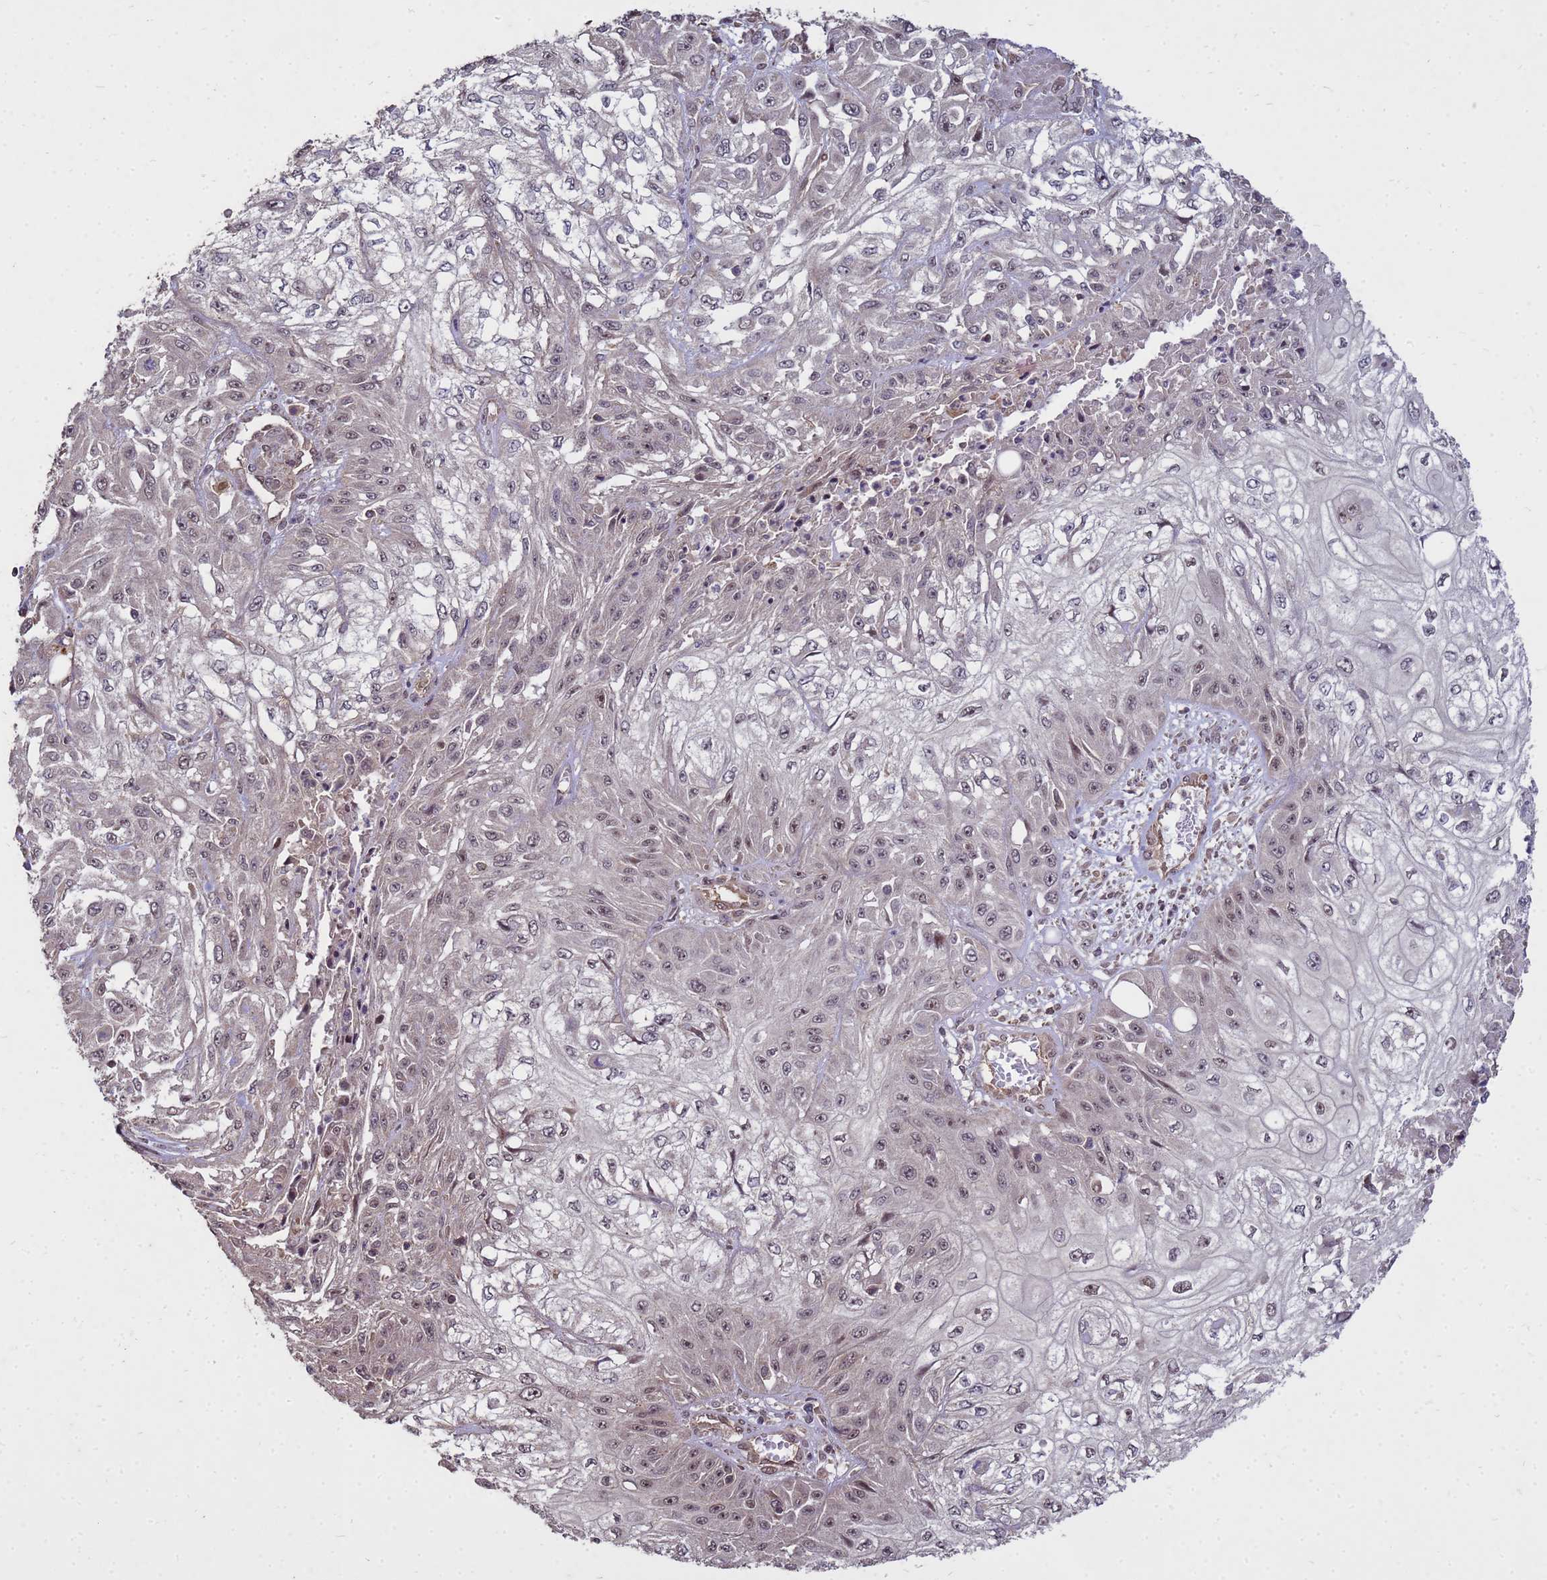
{"staining": {"intensity": "weak", "quantity": "<25%", "location": "nuclear"}, "tissue": "skin cancer", "cell_type": "Tumor cells", "image_type": "cancer", "snomed": [{"axis": "morphology", "description": "Squamous cell carcinoma, NOS"}, {"axis": "morphology", "description": "Squamous cell carcinoma, metastatic, NOS"}, {"axis": "topography", "description": "Skin"}, {"axis": "topography", "description": "Lymph node"}], "caption": "Tumor cells are negative for brown protein staining in skin cancer (metastatic squamous cell carcinoma).", "gene": "CRBN", "patient": {"sex": "male", "age": 75}}